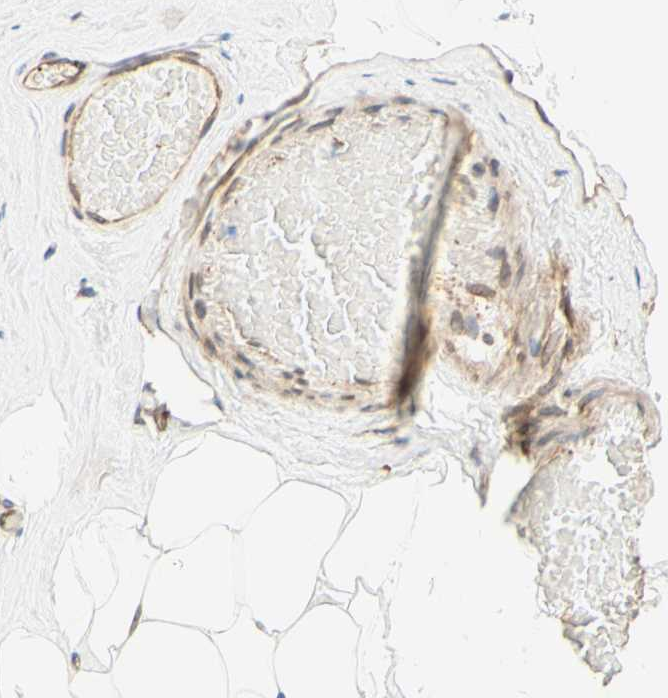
{"staining": {"intensity": "negative", "quantity": "none", "location": "none"}, "tissue": "breast", "cell_type": "Adipocytes", "image_type": "normal", "snomed": [{"axis": "morphology", "description": "Normal tissue, NOS"}, {"axis": "topography", "description": "Breast"}], "caption": "The micrograph exhibits no significant positivity in adipocytes of breast. (DAB IHC visualized using brightfield microscopy, high magnification).", "gene": "ENDOD1", "patient": {"sex": "female", "age": 75}}